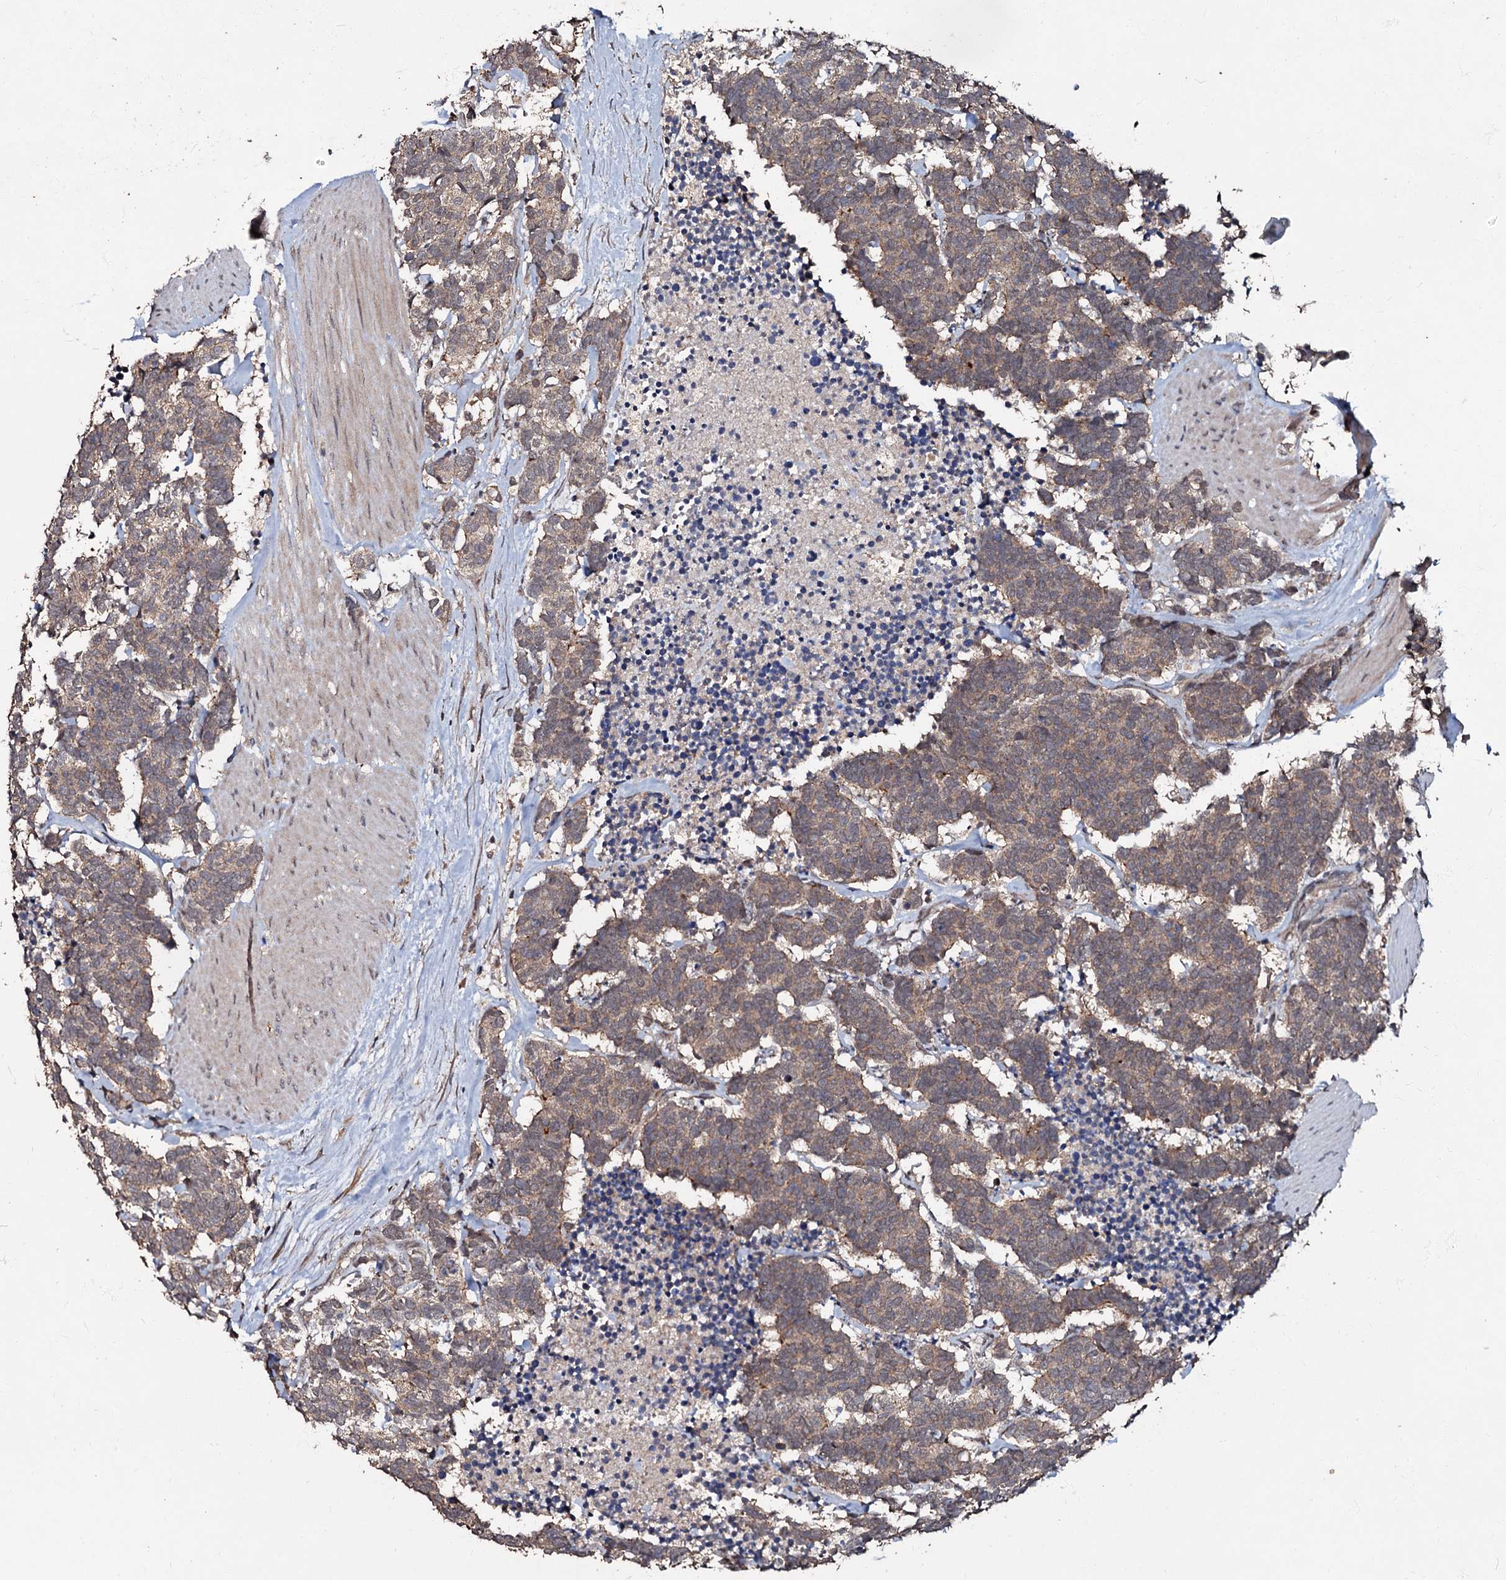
{"staining": {"intensity": "weak", "quantity": ">75%", "location": "cytoplasmic/membranous"}, "tissue": "carcinoid", "cell_type": "Tumor cells", "image_type": "cancer", "snomed": [{"axis": "morphology", "description": "Carcinoma, NOS"}, {"axis": "morphology", "description": "Carcinoid, malignant, NOS"}, {"axis": "topography", "description": "Urinary bladder"}], "caption": "Immunohistochemical staining of carcinoma shows low levels of weak cytoplasmic/membranous protein staining in about >75% of tumor cells. (DAB (3,3'-diaminobenzidine) IHC, brown staining for protein, blue staining for nuclei).", "gene": "MANSC4", "patient": {"sex": "male", "age": 57}}